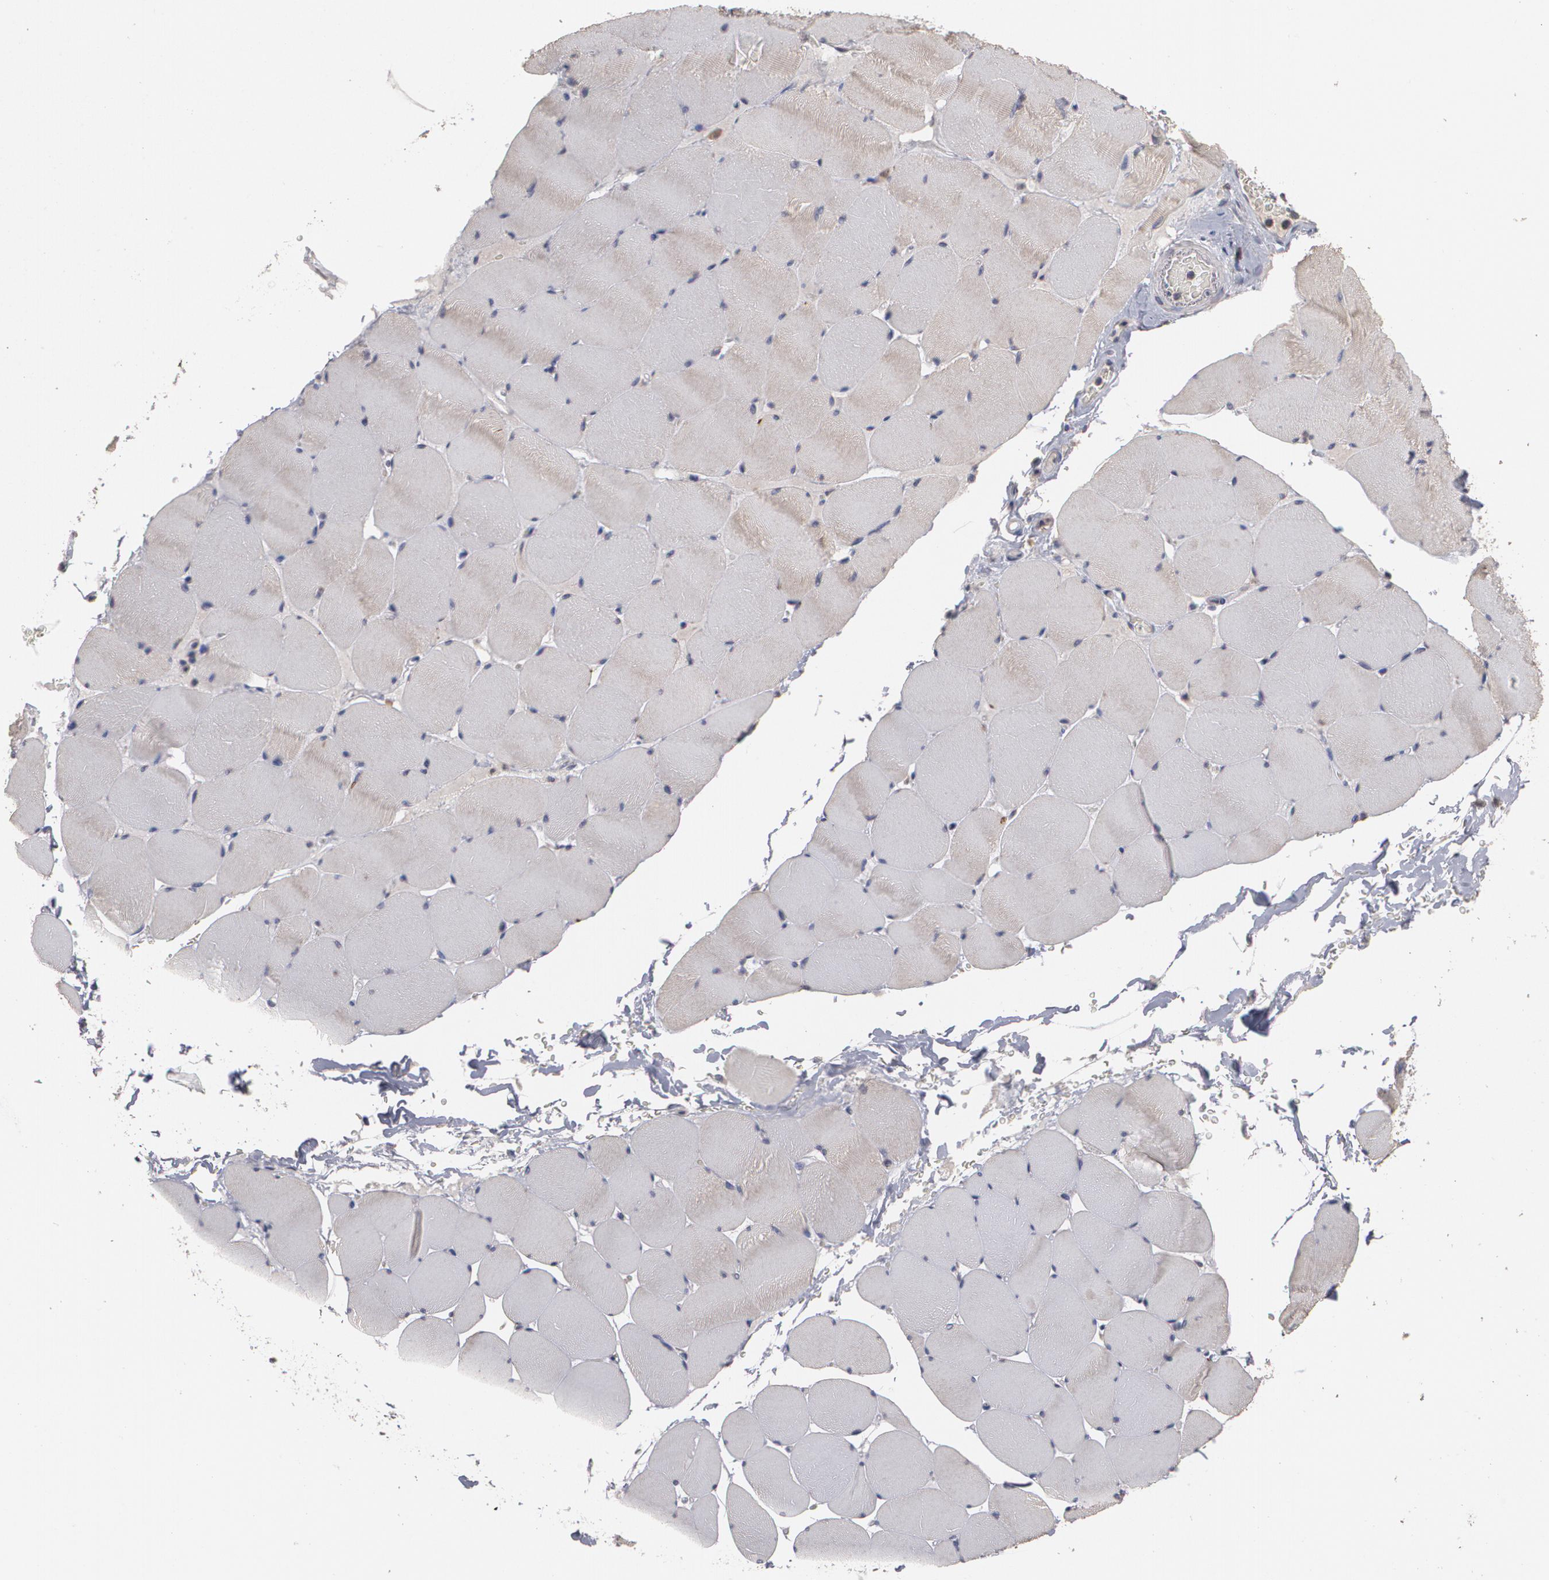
{"staining": {"intensity": "negative", "quantity": "none", "location": "none"}, "tissue": "skeletal muscle", "cell_type": "Myocytes", "image_type": "normal", "snomed": [{"axis": "morphology", "description": "Normal tissue, NOS"}, {"axis": "topography", "description": "Skeletal muscle"}], "caption": "This is a image of immunohistochemistry staining of benign skeletal muscle, which shows no positivity in myocytes.", "gene": "ARF6", "patient": {"sex": "male", "age": 62}}